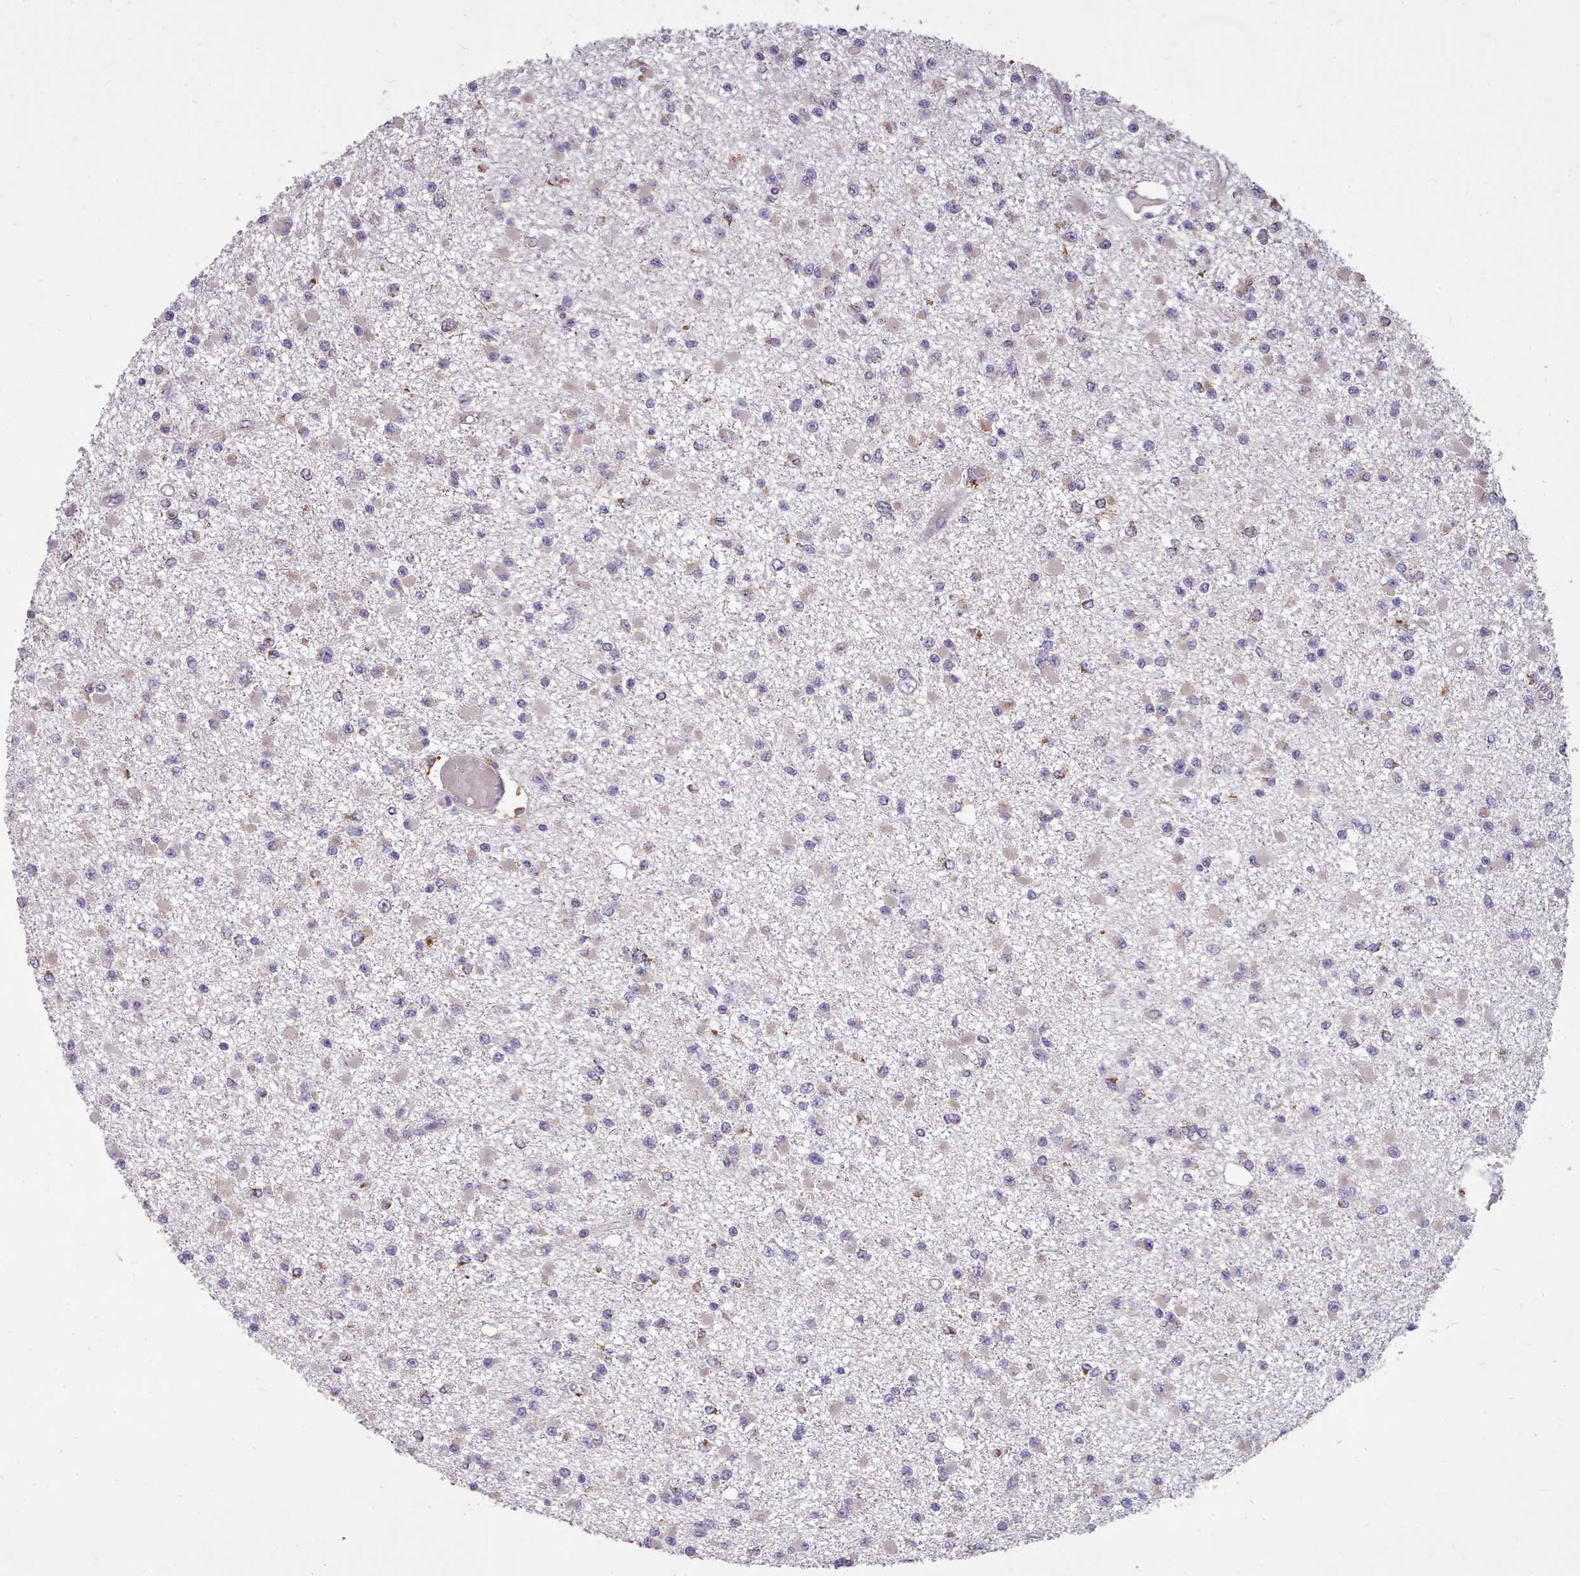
{"staining": {"intensity": "moderate", "quantity": "<25%", "location": "cytoplasmic/membranous"}, "tissue": "glioma", "cell_type": "Tumor cells", "image_type": "cancer", "snomed": [{"axis": "morphology", "description": "Glioma, malignant, Low grade"}, {"axis": "topography", "description": "Brain"}], "caption": "Immunohistochemical staining of human glioma shows low levels of moderate cytoplasmic/membranous expression in approximately <25% of tumor cells.", "gene": "FKBP10", "patient": {"sex": "female", "age": 22}}